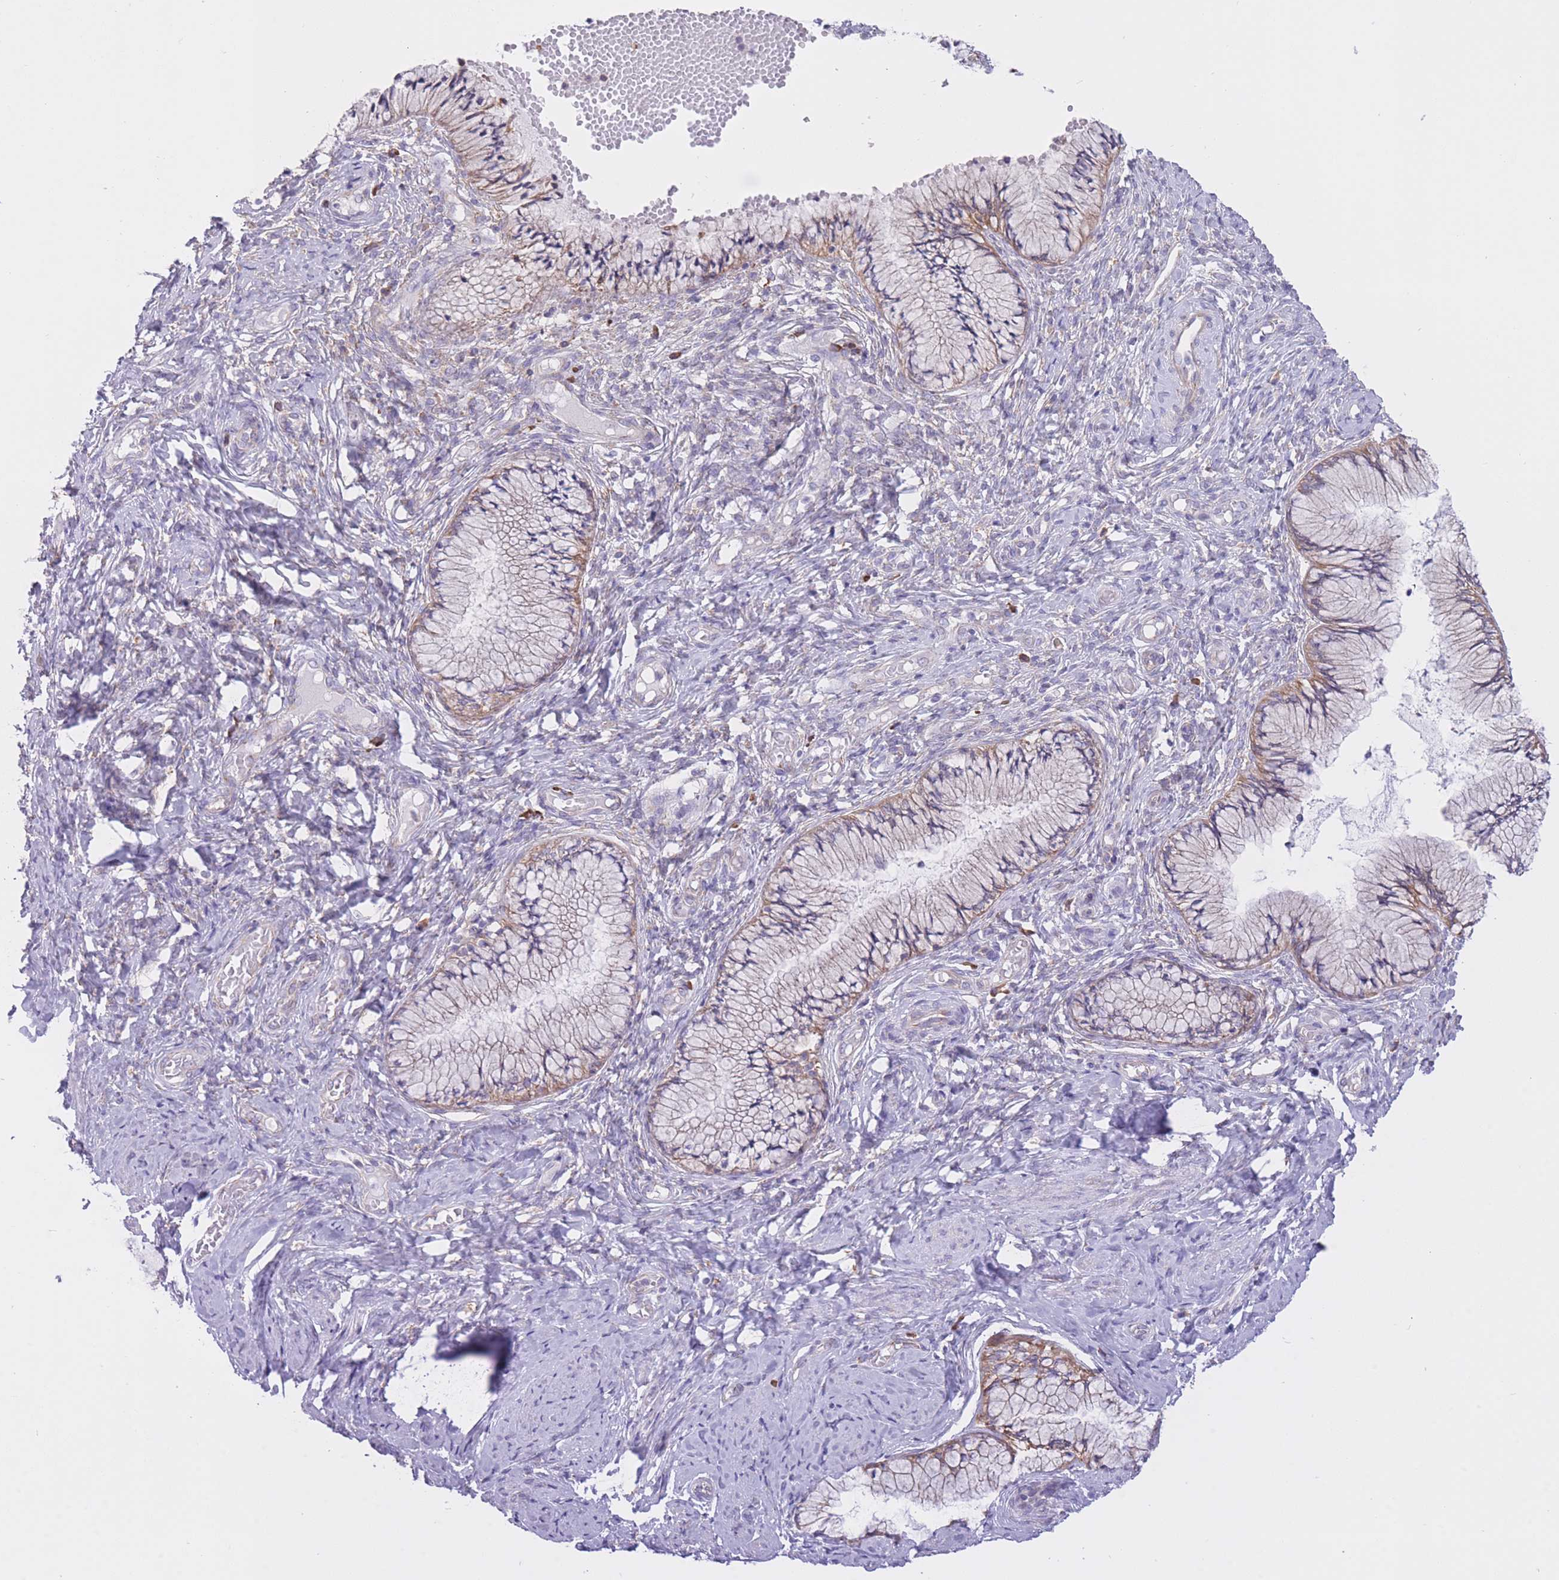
{"staining": {"intensity": "moderate", "quantity": "25%-75%", "location": "cytoplasmic/membranous"}, "tissue": "cervix", "cell_type": "Glandular cells", "image_type": "normal", "snomed": [{"axis": "morphology", "description": "Normal tissue, NOS"}, {"axis": "topography", "description": "Cervix"}], "caption": "A photomicrograph of human cervix stained for a protein exhibits moderate cytoplasmic/membranous brown staining in glandular cells.", "gene": "ZNF501", "patient": {"sex": "female", "age": 42}}